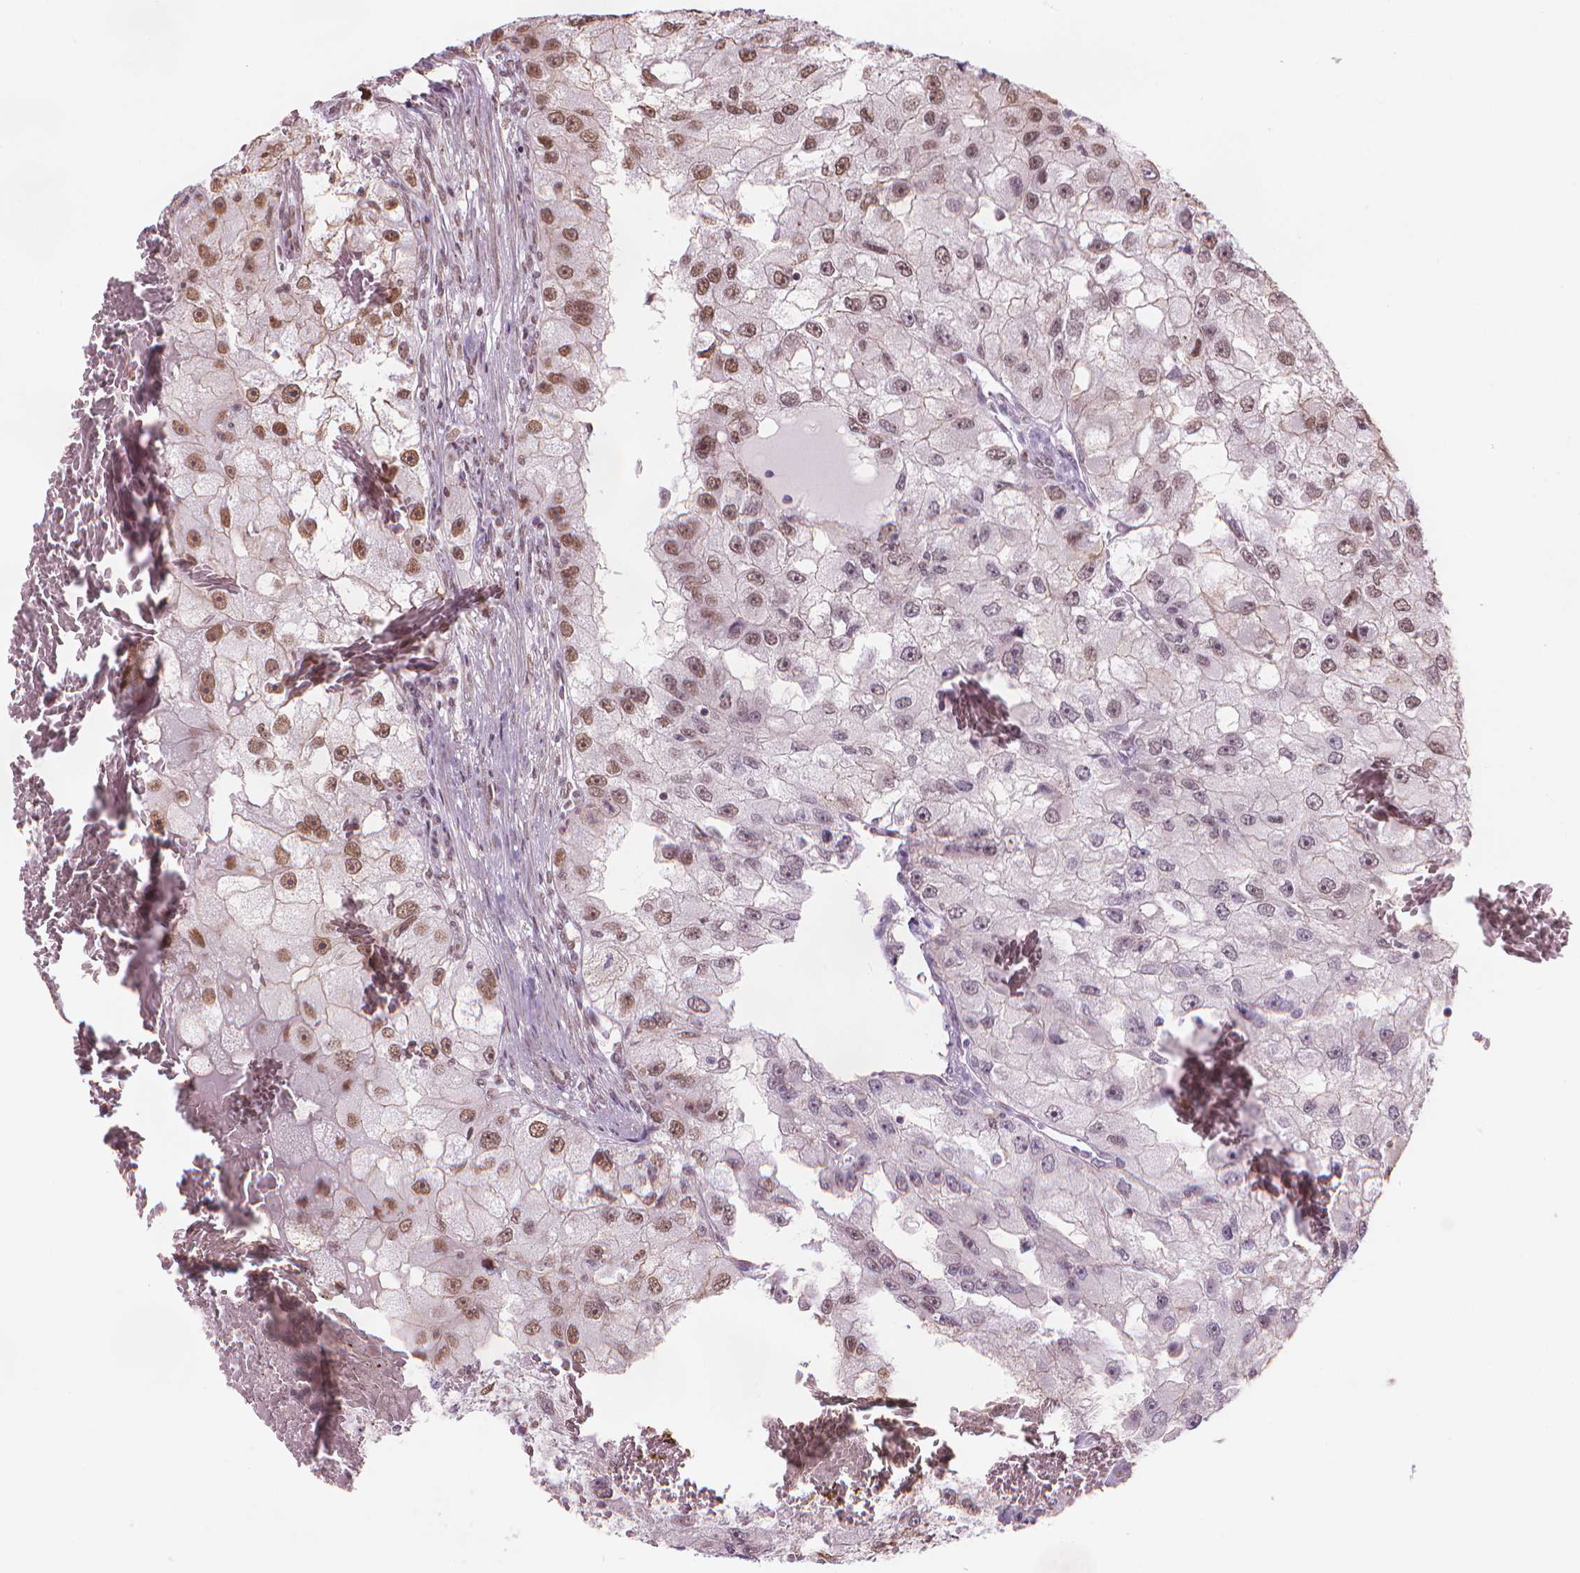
{"staining": {"intensity": "moderate", "quantity": "25%-75%", "location": "nuclear"}, "tissue": "renal cancer", "cell_type": "Tumor cells", "image_type": "cancer", "snomed": [{"axis": "morphology", "description": "Adenocarcinoma, NOS"}, {"axis": "topography", "description": "Kidney"}], "caption": "This is an image of immunohistochemistry (IHC) staining of adenocarcinoma (renal), which shows moderate expression in the nuclear of tumor cells.", "gene": "HOXD4", "patient": {"sex": "male", "age": 63}}